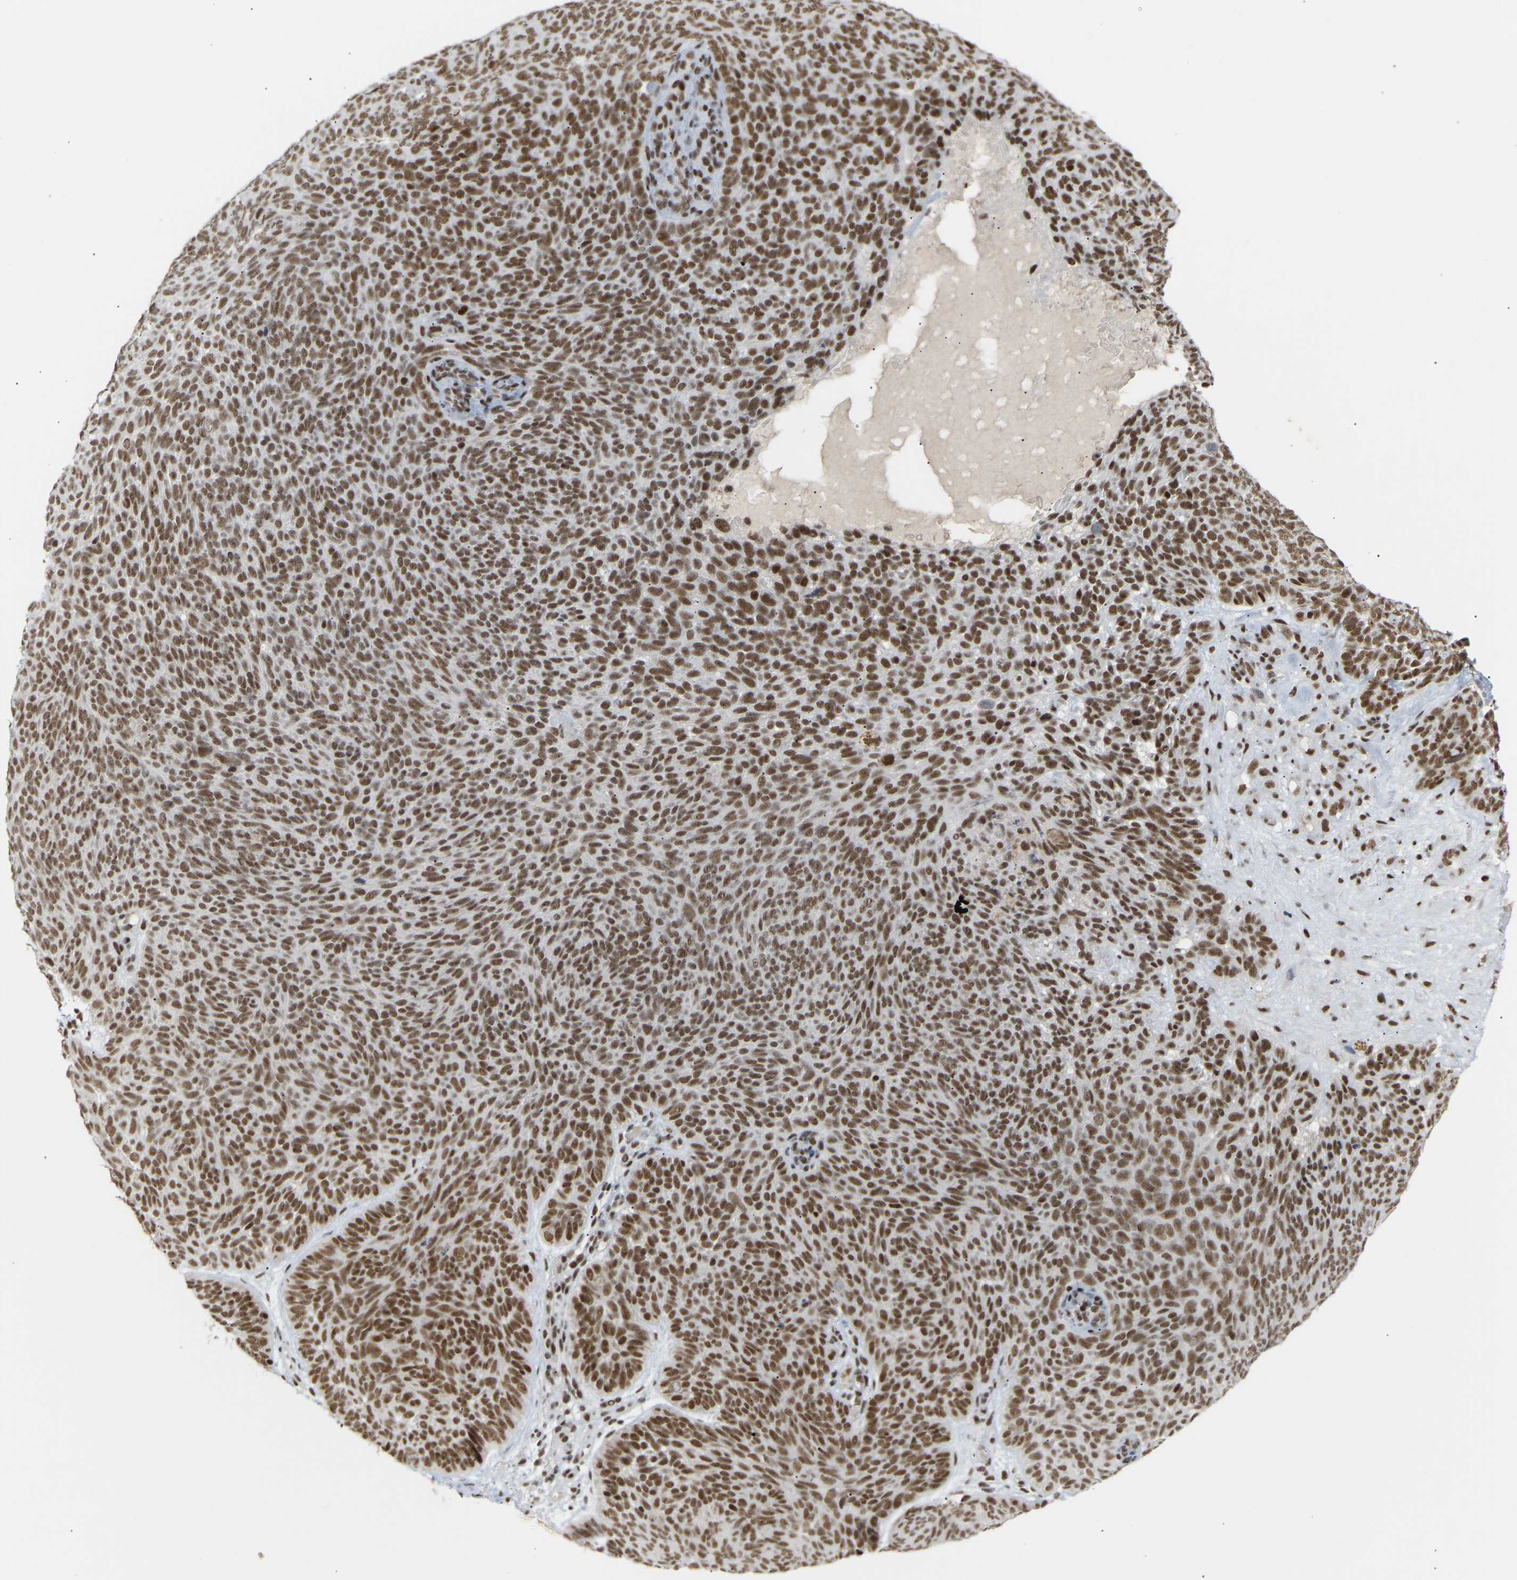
{"staining": {"intensity": "strong", "quantity": ">75%", "location": "nuclear"}, "tissue": "skin cancer", "cell_type": "Tumor cells", "image_type": "cancer", "snomed": [{"axis": "morphology", "description": "Basal cell carcinoma"}, {"axis": "topography", "description": "Skin"}], "caption": "Protein staining displays strong nuclear expression in about >75% of tumor cells in skin cancer.", "gene": "NELFB", "patient": {"sex": "male", "age": 61}}